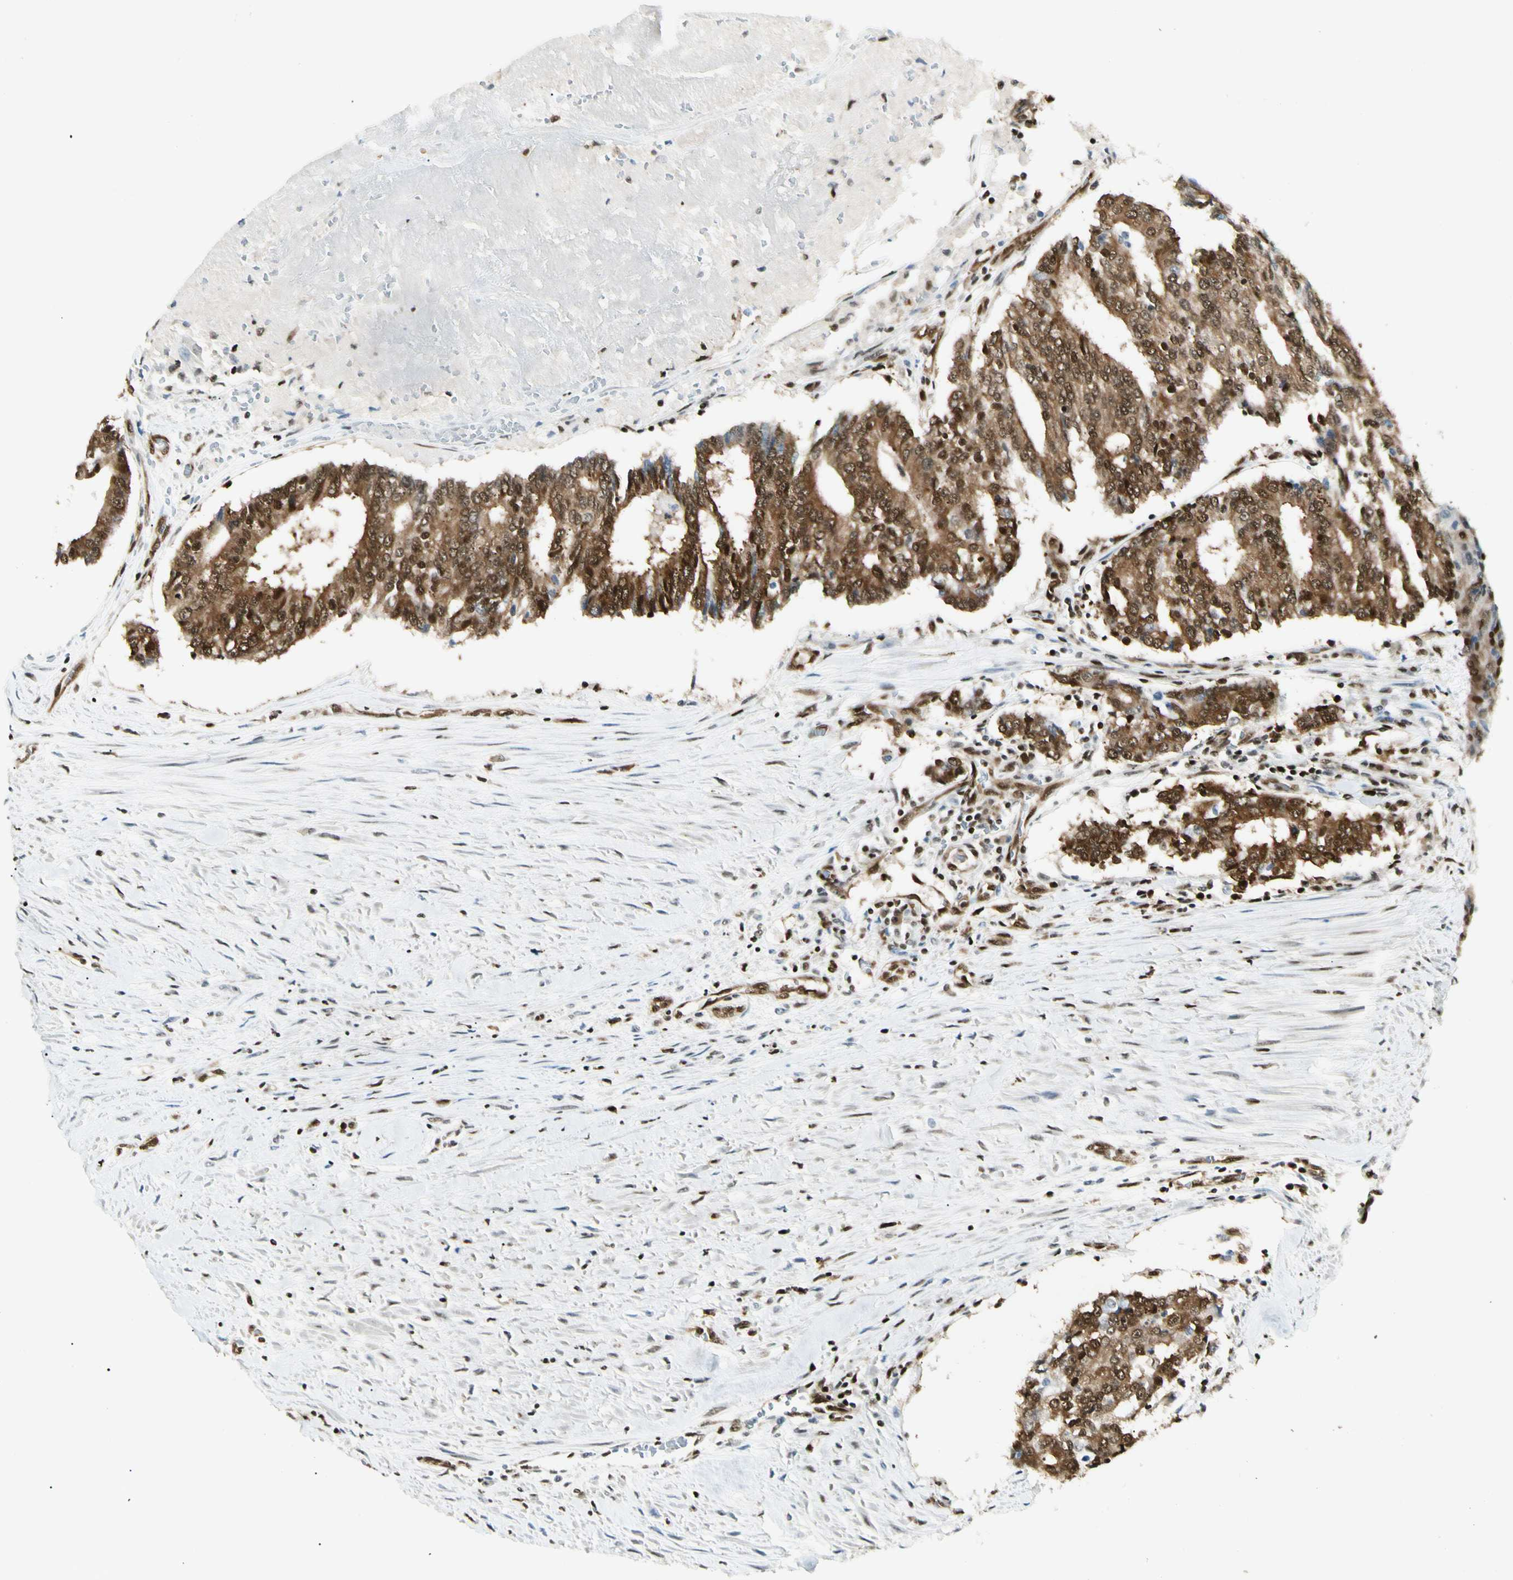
{"staining": {"intensity": "strong", "quantity": ">75%", "location": "cytoplasmic/membranous,nuclear"}, "tissue": "prostate cancer", "cell_type": "Tumor cells", "image_type": "cancer", "snomed": [{"axis": "morphology", "description": "Adenocarcinoma, High grade"}, {"axis": "topography", "description": "Prostate"}], "caption": "Human prostate cancer (high-grade adenocarcinoma) stained with a protein marker exhibits strong staining in tumor cells.", "gene": "FUS", "patient": {"sex": "male", "age": 55}}